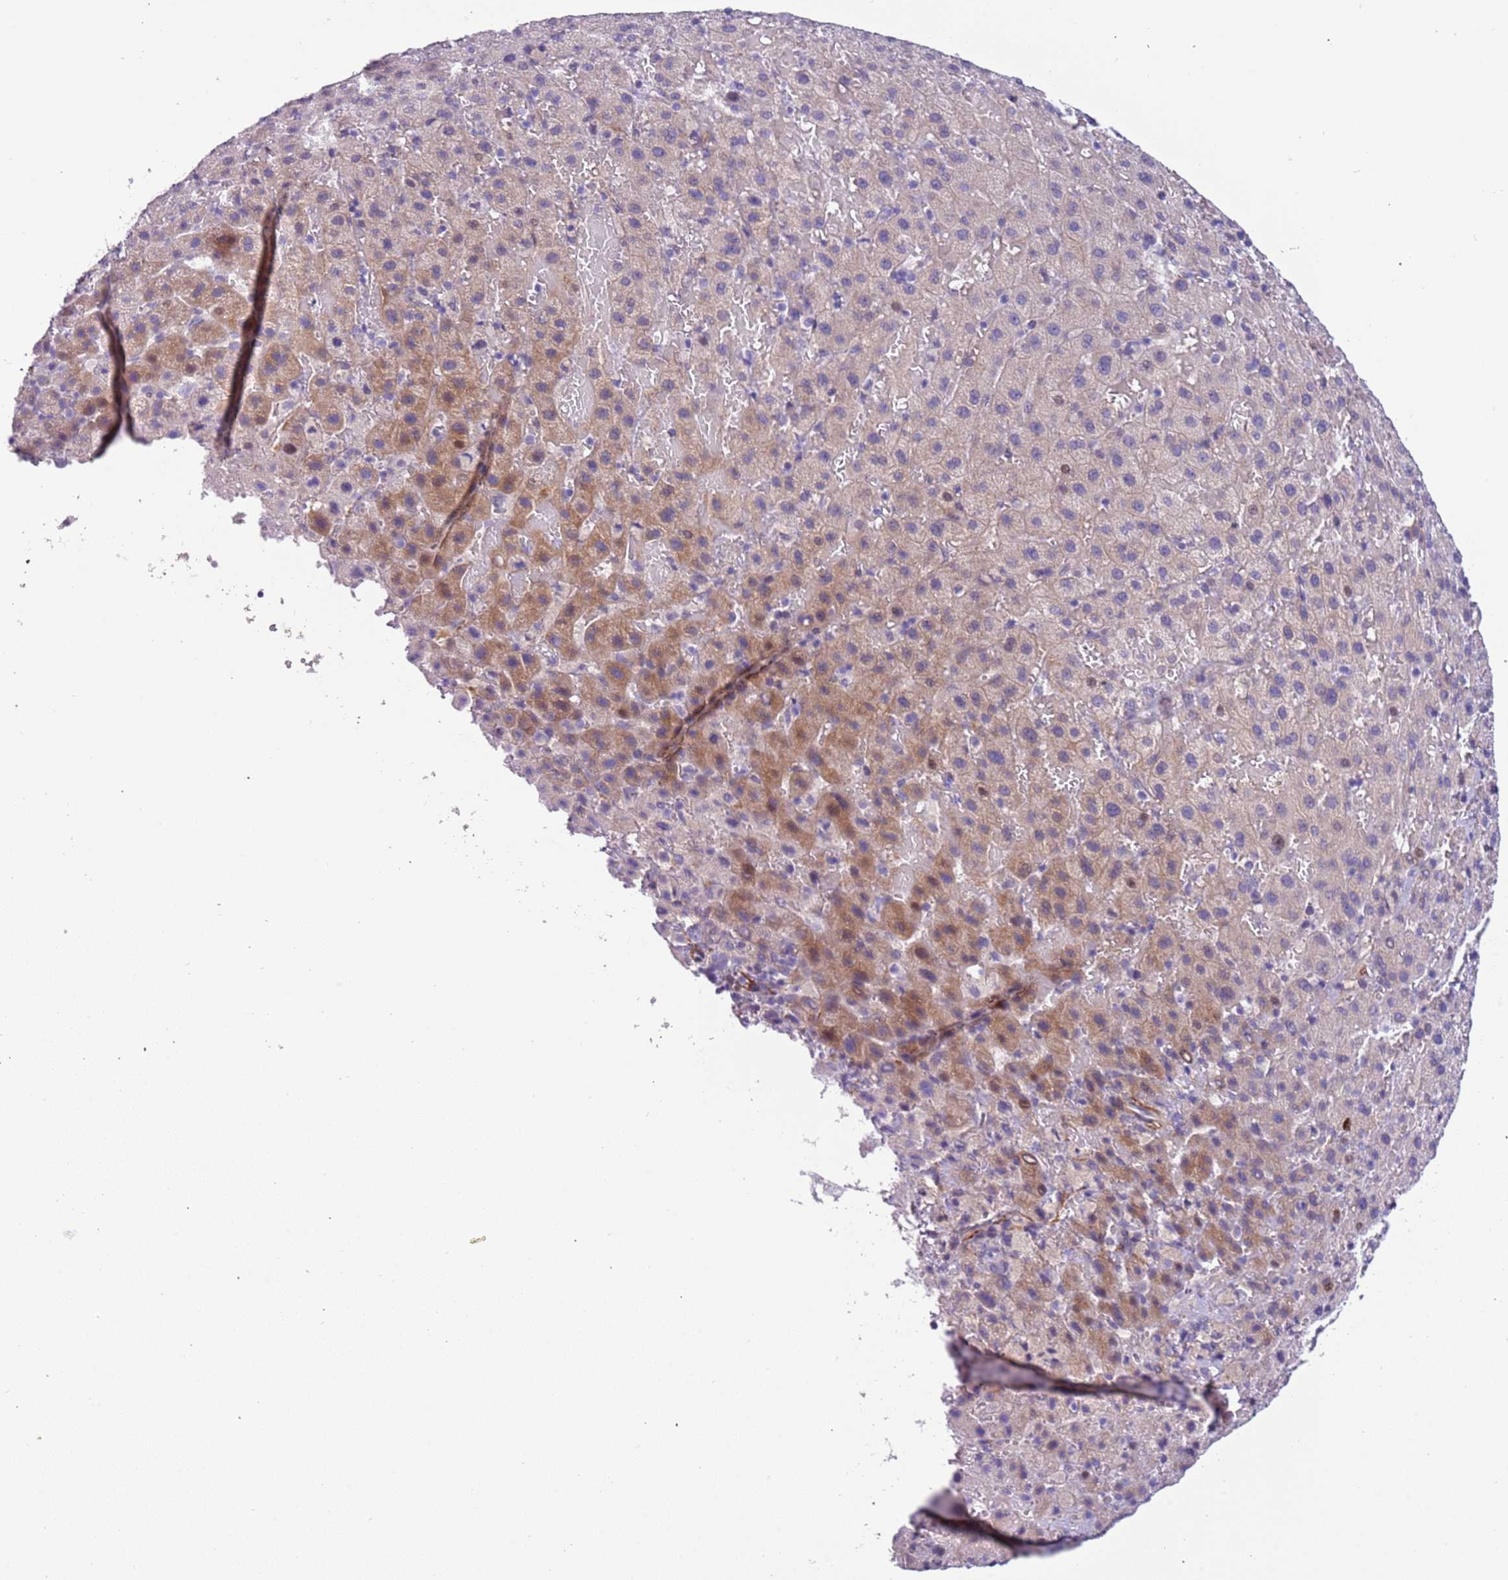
{"staining": {"intensity": "moderate", "quantity": "<25%", "location": "cytoplasmic/membranous,nuclear"}, "tissue": "liver cancer", "cell_type": "Tumor cells", "image_type": "cancer", "snomed": [{"axis": "morphology", "description": "Carcinoma, Hepatocellular, NOS"}, {"axis": "topography", "description": "Liver"}], "caption": "The image exhibits staining of liver cancer, revealing moderate cytoplasmic/membranous and nuclear protein staining (brown color) within tumor cells.", "gene": "PLEKHH1", "patient": {"sex": "female", "age": 58}}